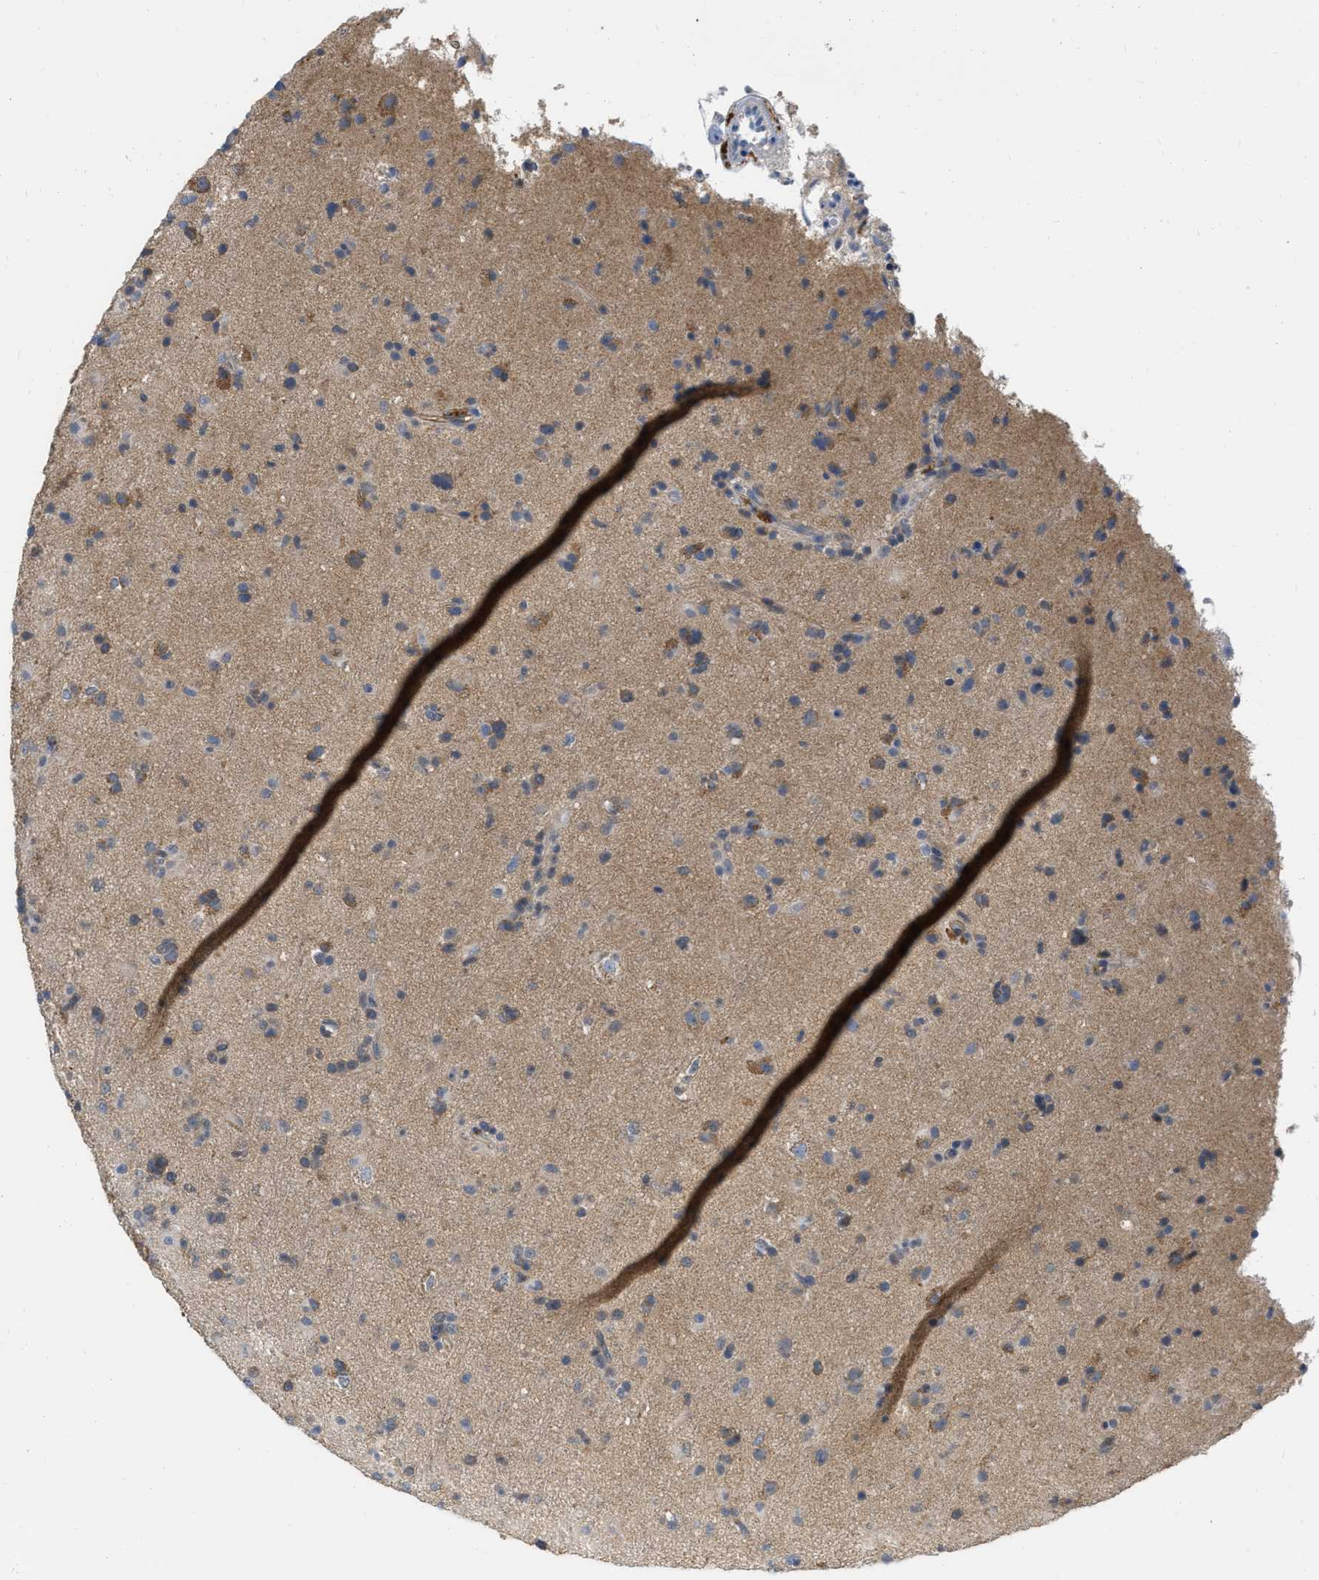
{"staining": {"intensity": "negative", "quantity": "none", "location": "none"}, "tissue": "glioma", "cell_type": "Tumor cells", "image_type": "cancer", "snomed": [{"axis": "morphology", "description": "Glioma, malignant, Low grade"}, {"axis": "topography", "description": "Brain"}], "caption": "A photomicrograph of low-grade glioma (malignant) stained for a protein exhibits no brown staining in tumor cells. Brightfield microscopy of immunohistochemistry (IHC) stained with DAB (brown) and hematoxylin (blue), captured at high magnification.", "gene": "NAPEPLD", "patient": {"sex": "male", "age": 65}}